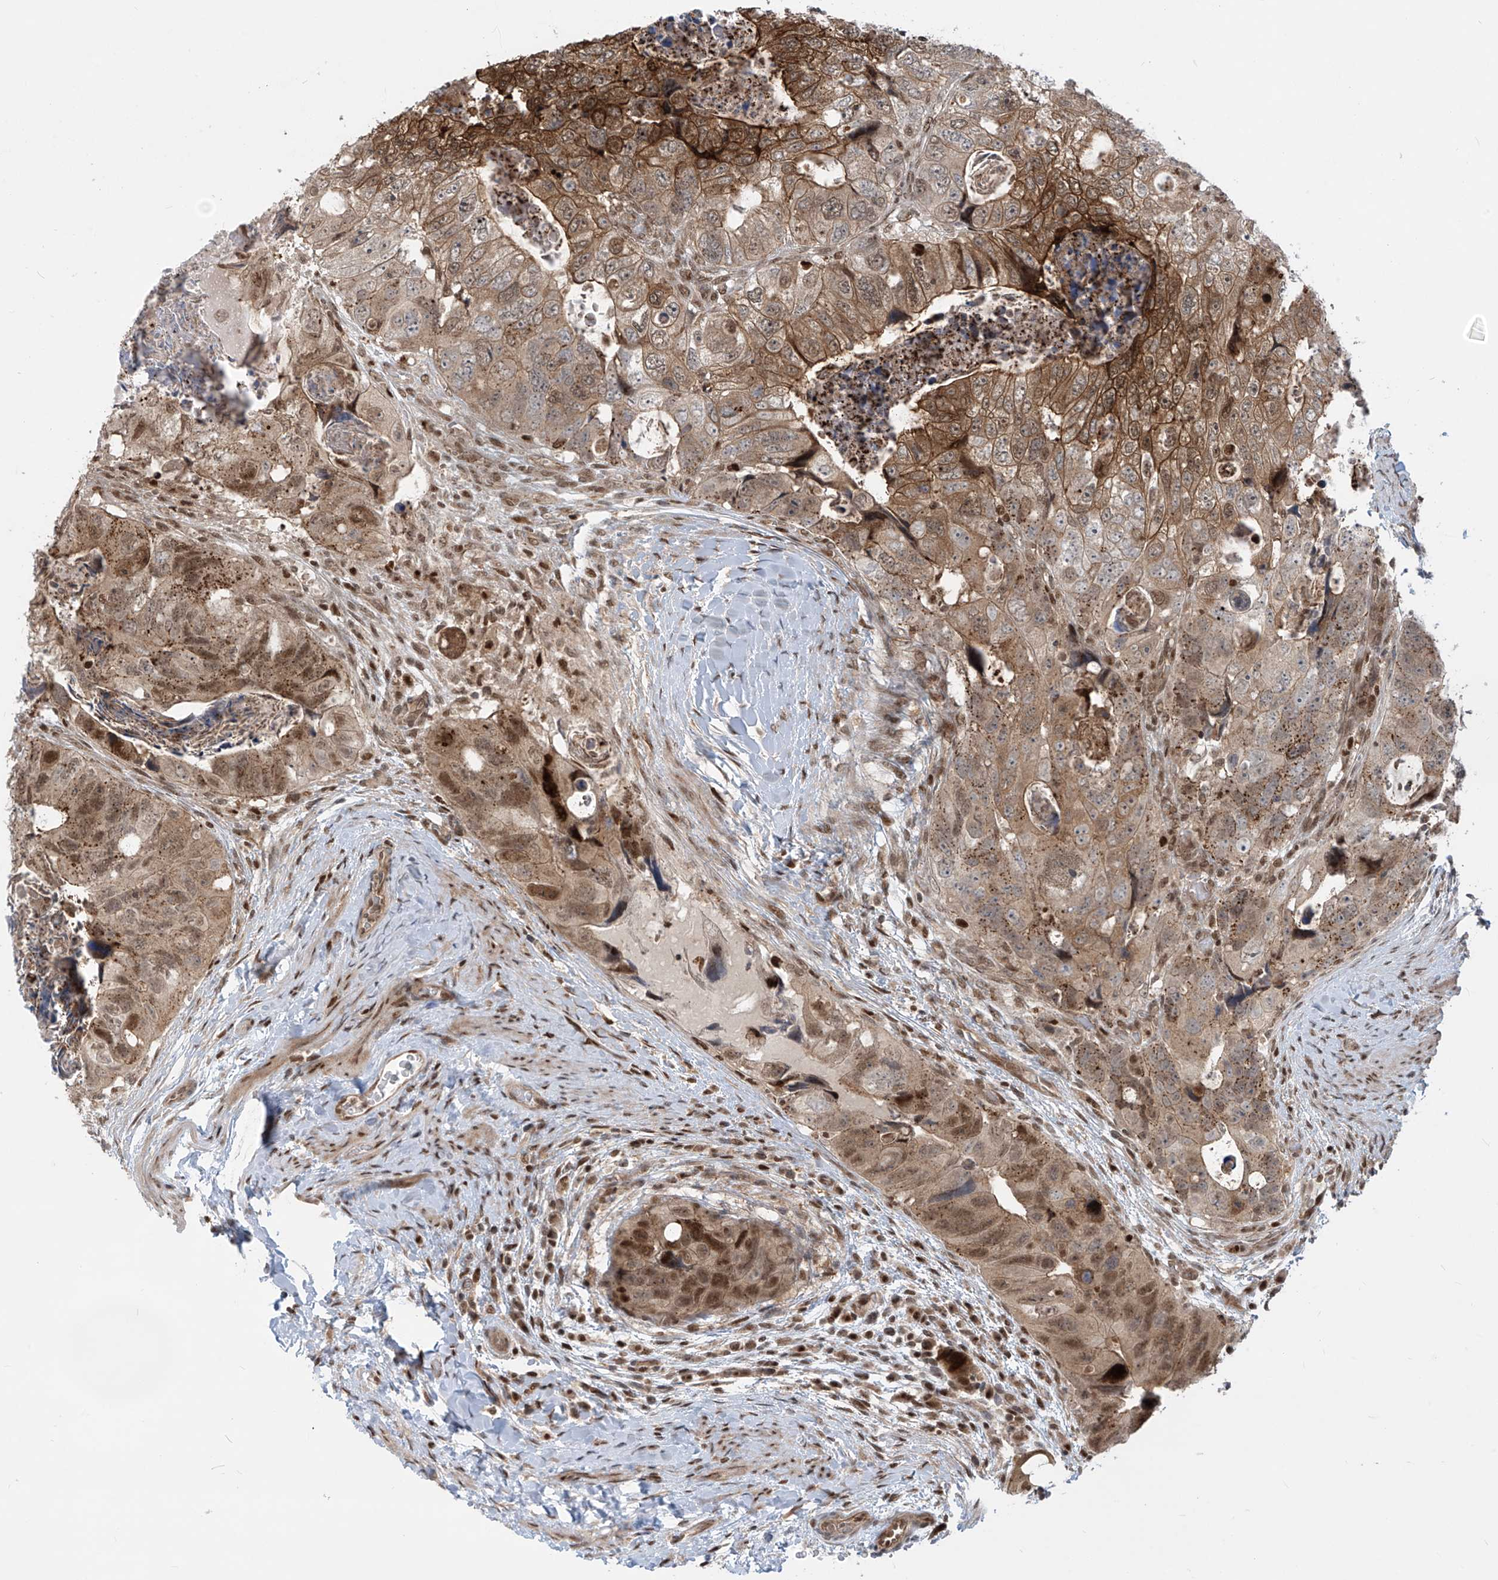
{"staining": {"intensity": "strong", "quantity": ">75%", "location": "cytoplasmic/membranous,nuclear"}, "tissue": "colorectal cancer", "cell_type": "Tumor cells", "image_type": "cancer", "snomed": [{"axis": "morphology", "description": "Adenocarcinoma, NOS"}, {"axis": "topography", "description": "Rectum"}], "caption": "The immunohistochemical stain highlights strong cytoplasmic/membranous and nuclear positivity in tumor cells of colorectal cancer tissue. The staining was performed using DAB to visualize the protein expression in brown, while the nuclei were stained in blue with hematoxylin (Magnification: 20x).", "gene": "LAGE3", "patient": {"sex": "male", "age": 59}}